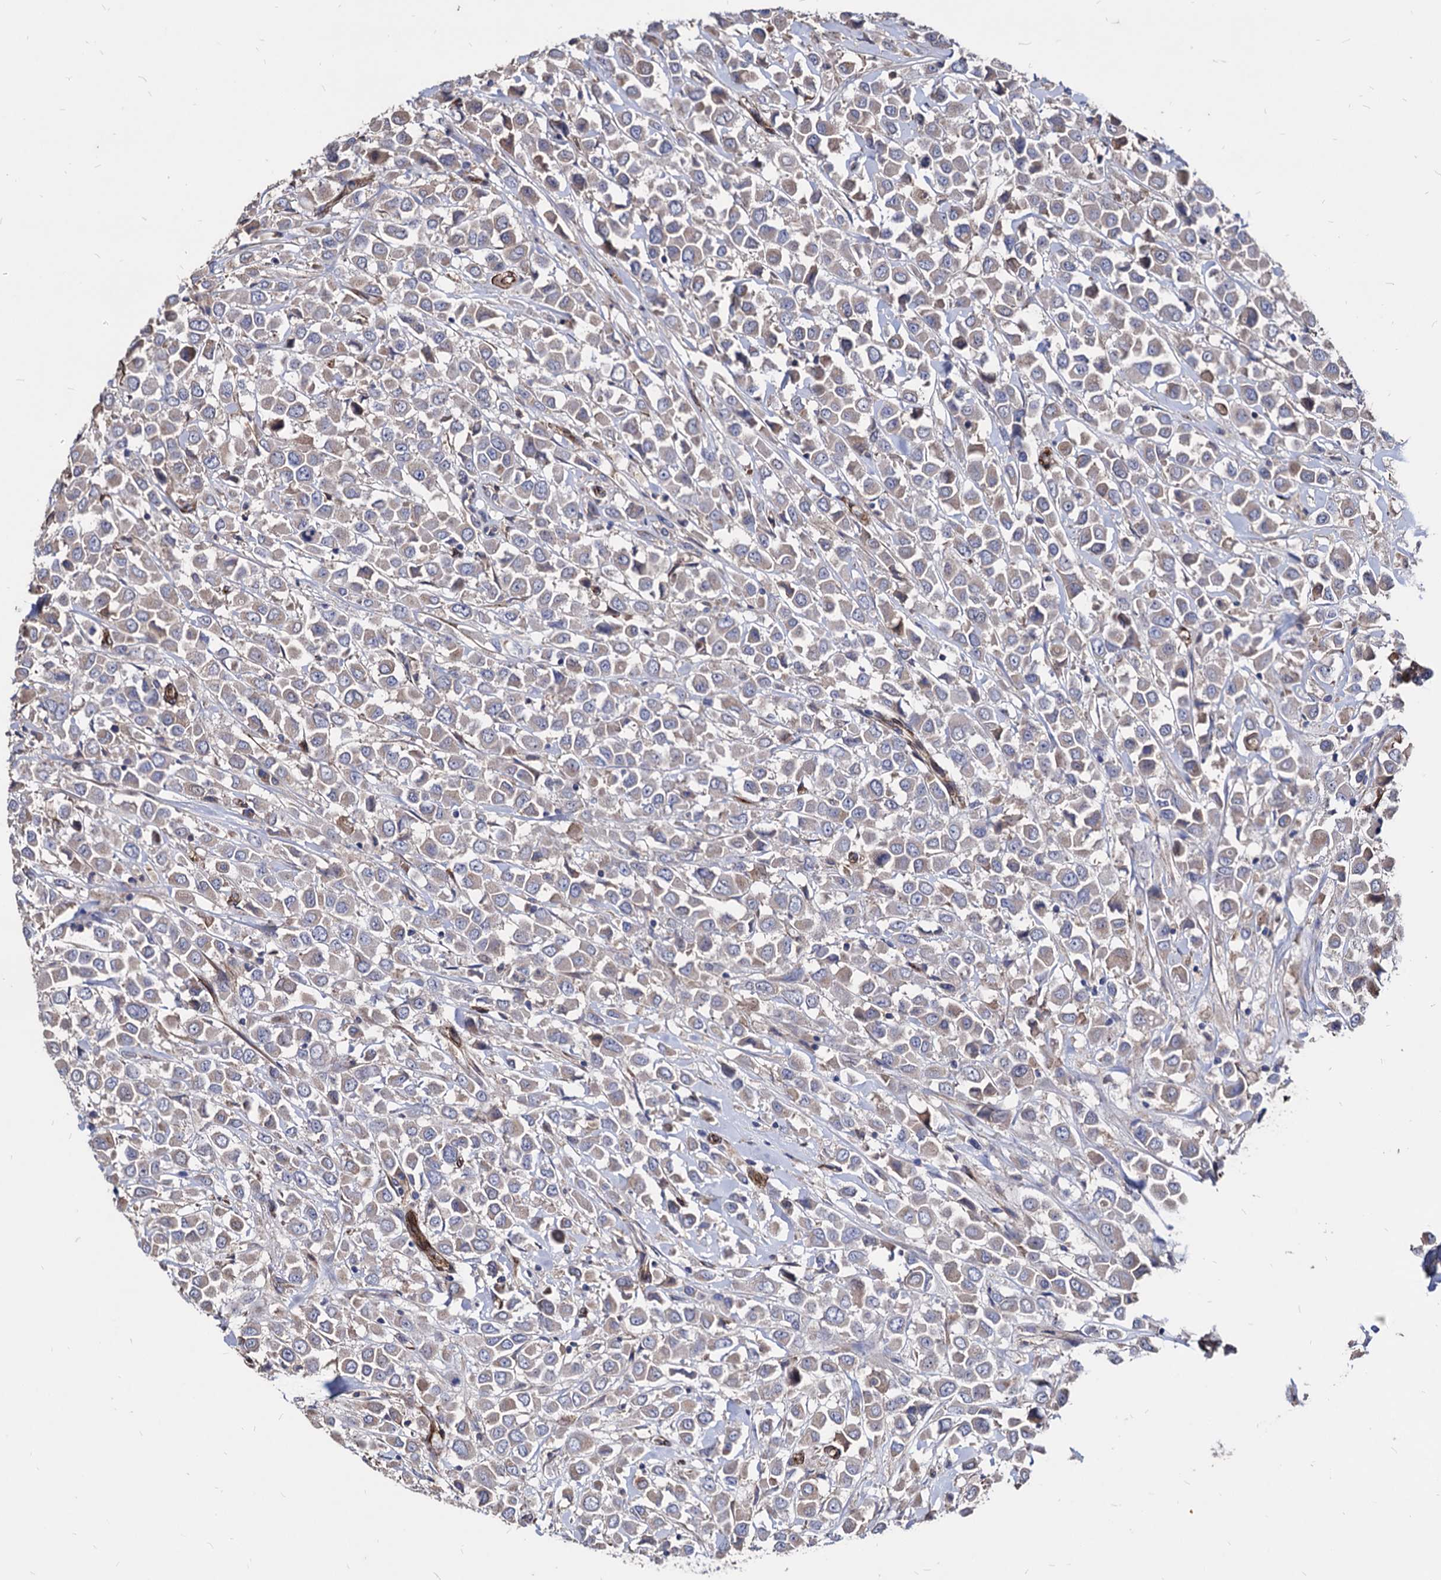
{"staining": {"intensity": "weak", "quantity": ">75%", "location": "cytoplasmic/membranous"}, "tissue": "breast cancer", "cell_type": "Tumor cells", "image_type": "cancer", "snomed": [{"axis": "morphology", "description": "Duct carcinoma"}, {"axis": "topography", "description": "Breast"}], "caption": "An immunohistochemistry (IHC) histopathology image of tumor tissue is shown. Protein staining in brown highlights weak cytoplasmic/membranous positivity in breast cancer within tumor cells. Using DAB (brown) and hematoxylin (blue) stains, captured at high magnification using brightfield microscopy.", "gene": "WDR11", "patient": {"sex": "female", "age": 61}}